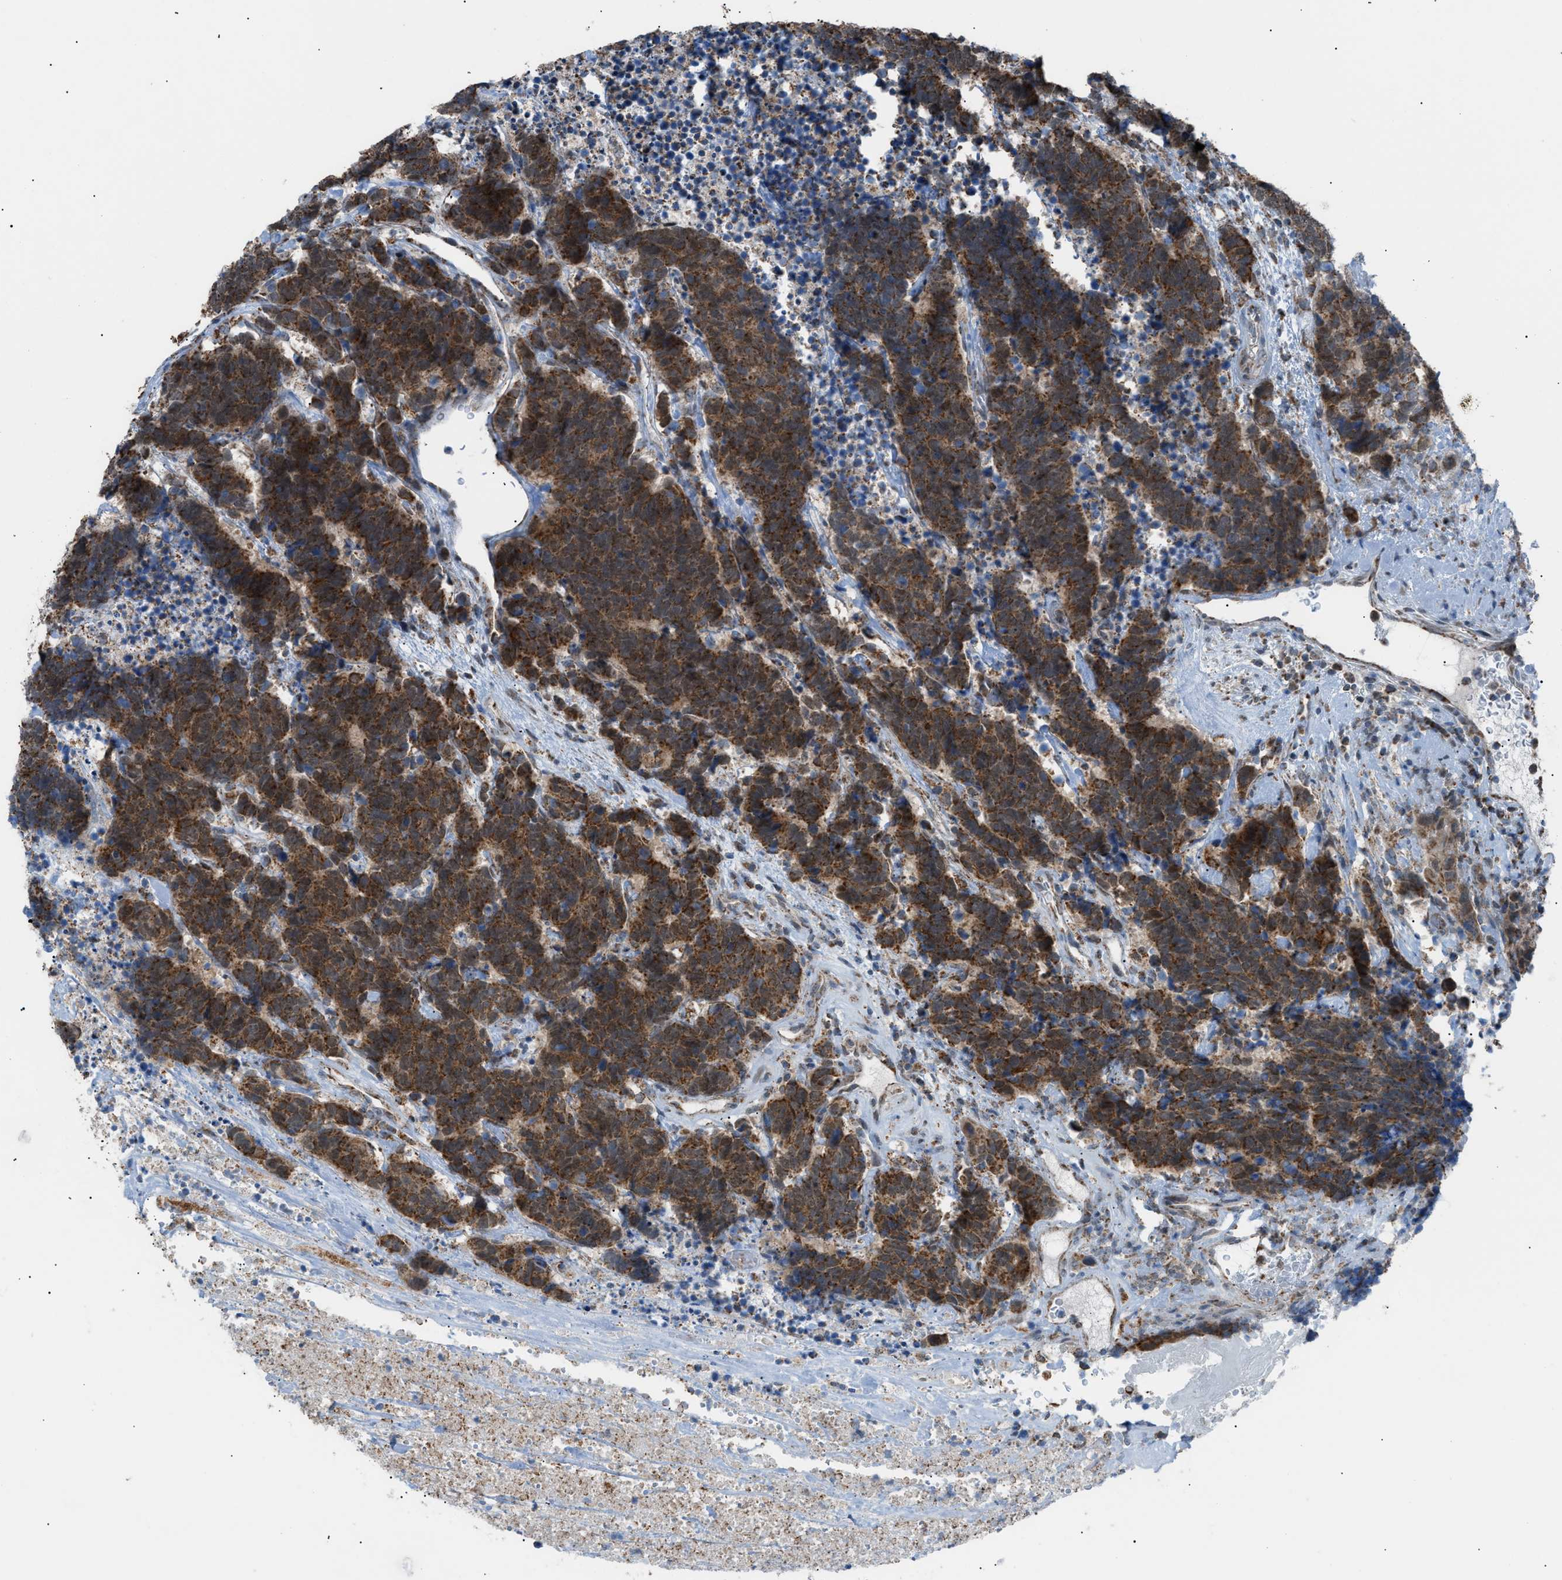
{"staining": {"intensity": "strong", "quantity": ">75%", "location": "cytoplasmic/membranous"}, "tissue": "carcinoid", "cell_type": "Tumor cells", "image_type": "cancer", "snomed": [{"axis": "morphology", "description": "Carcinoma, NOS"}, {"axis": "morphology", "description": "Carcinoid, malignant, NOS"}, {"axis": "topography", "description": "Urinary bladder"}], "caption": "High-magnification brightfield microscopy of carcinoid stained with DAB (brown) and counterstained with hematoxylin (blue). tumor cells exhibit strong cytoplasmic/membranous positivity is appreciated in about>75% of cells.", "gene": "SRM", "patient": {"sex": "male", "age": 57}}